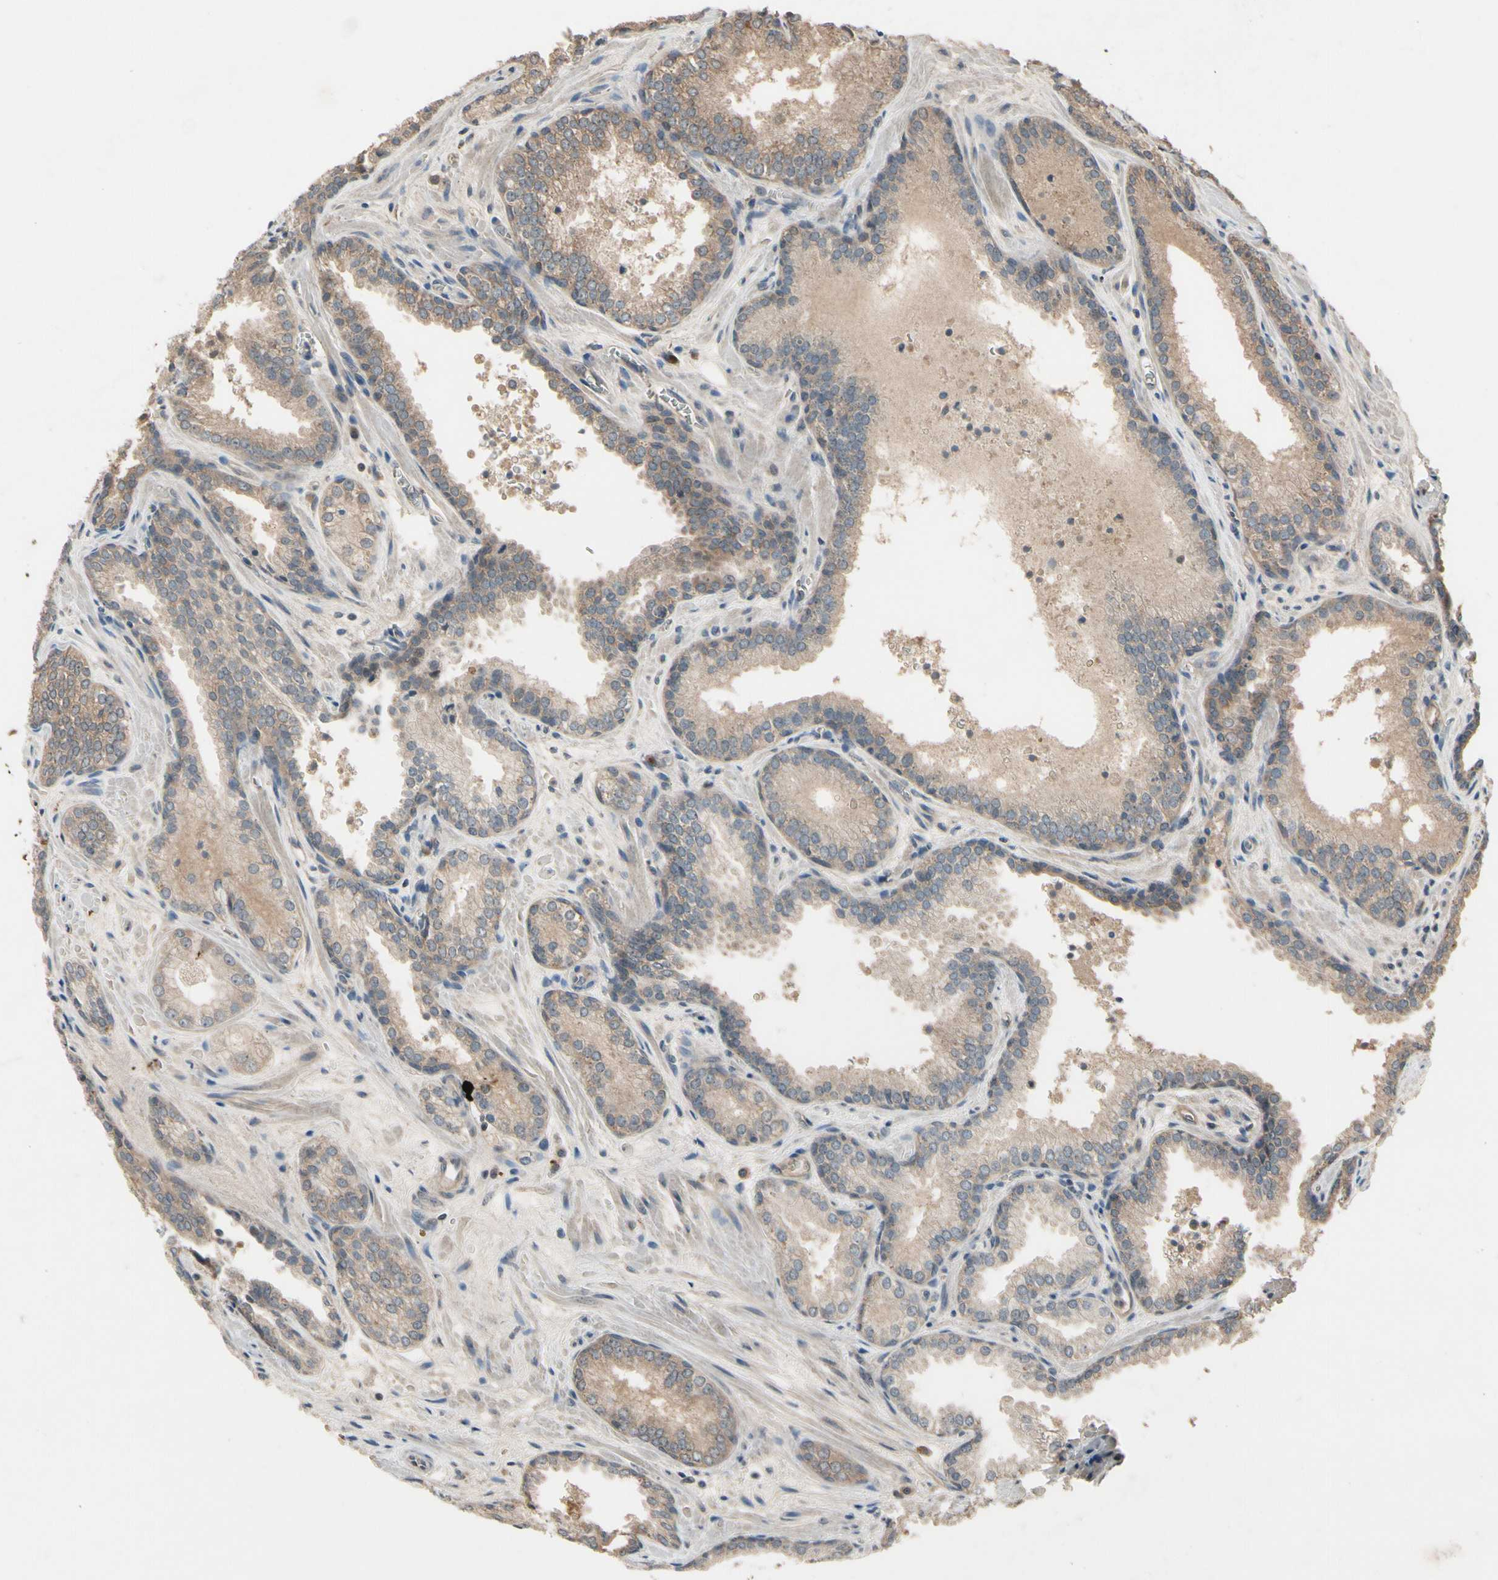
{"staining": {"intensity": "weak", "quantity": ">75%", "location": "cytoplasmic/membranous"}, "tissue": "prostate cancer", "cell_type": "Tumor cells", "image_type": "cancer", "snomed": [{"axis": "morphology", "description": "Adenocarcinoma, Low grade"}, {"axis": "topography", "description": "Prostate"}], "caption": "Immunohistochemistry (IHC) of prostate adenocarcinoma (low-grade) demonstrates low levels of weak cytoplasmic/membranous expression in approximately >75% of tumor cells.", "gene": "NSF", "patient": {"sex": "male", "age": 60}}